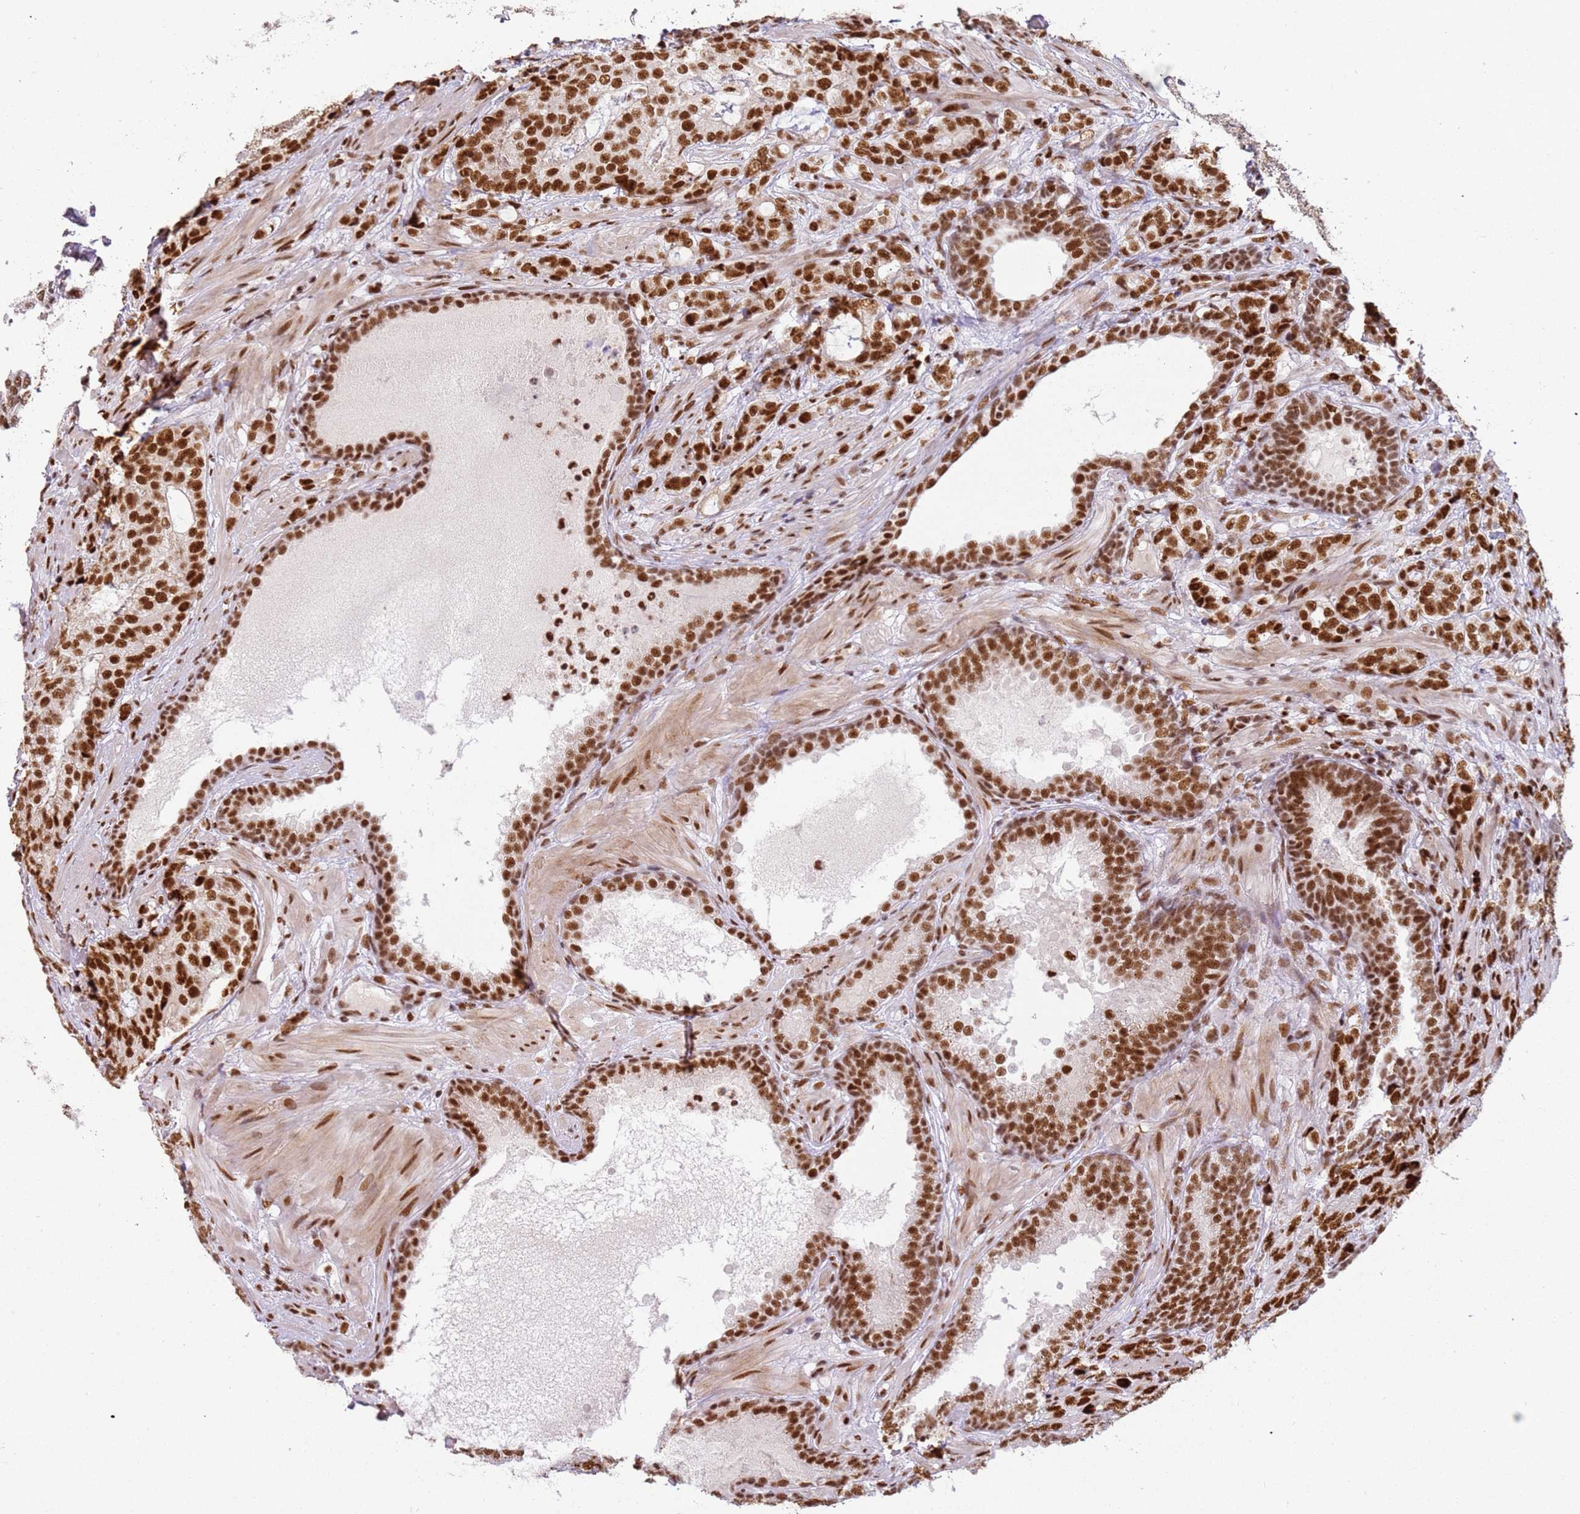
{"staining": {"intensity": "moderate", "quantity": ">75%", "location": "nuclear"}, "tissue": "prostate cancer", "cell_type": "Tumor cells", "image_type": "cancer", "snomed": [{"axis": "morphology", "description": "Adenocarcinoma, High grade"}, {"axis": "topography", "description": "Prostate"}], "caption": "The immunohistochemical stain highlights moderate nuclear staining in tumor cells of prostate cancer tissue. (Brightfield microscopy of DAB IHC at high magnification).", "gene": "TENT4A", "patient": {"sex": "male", "age": 67}}